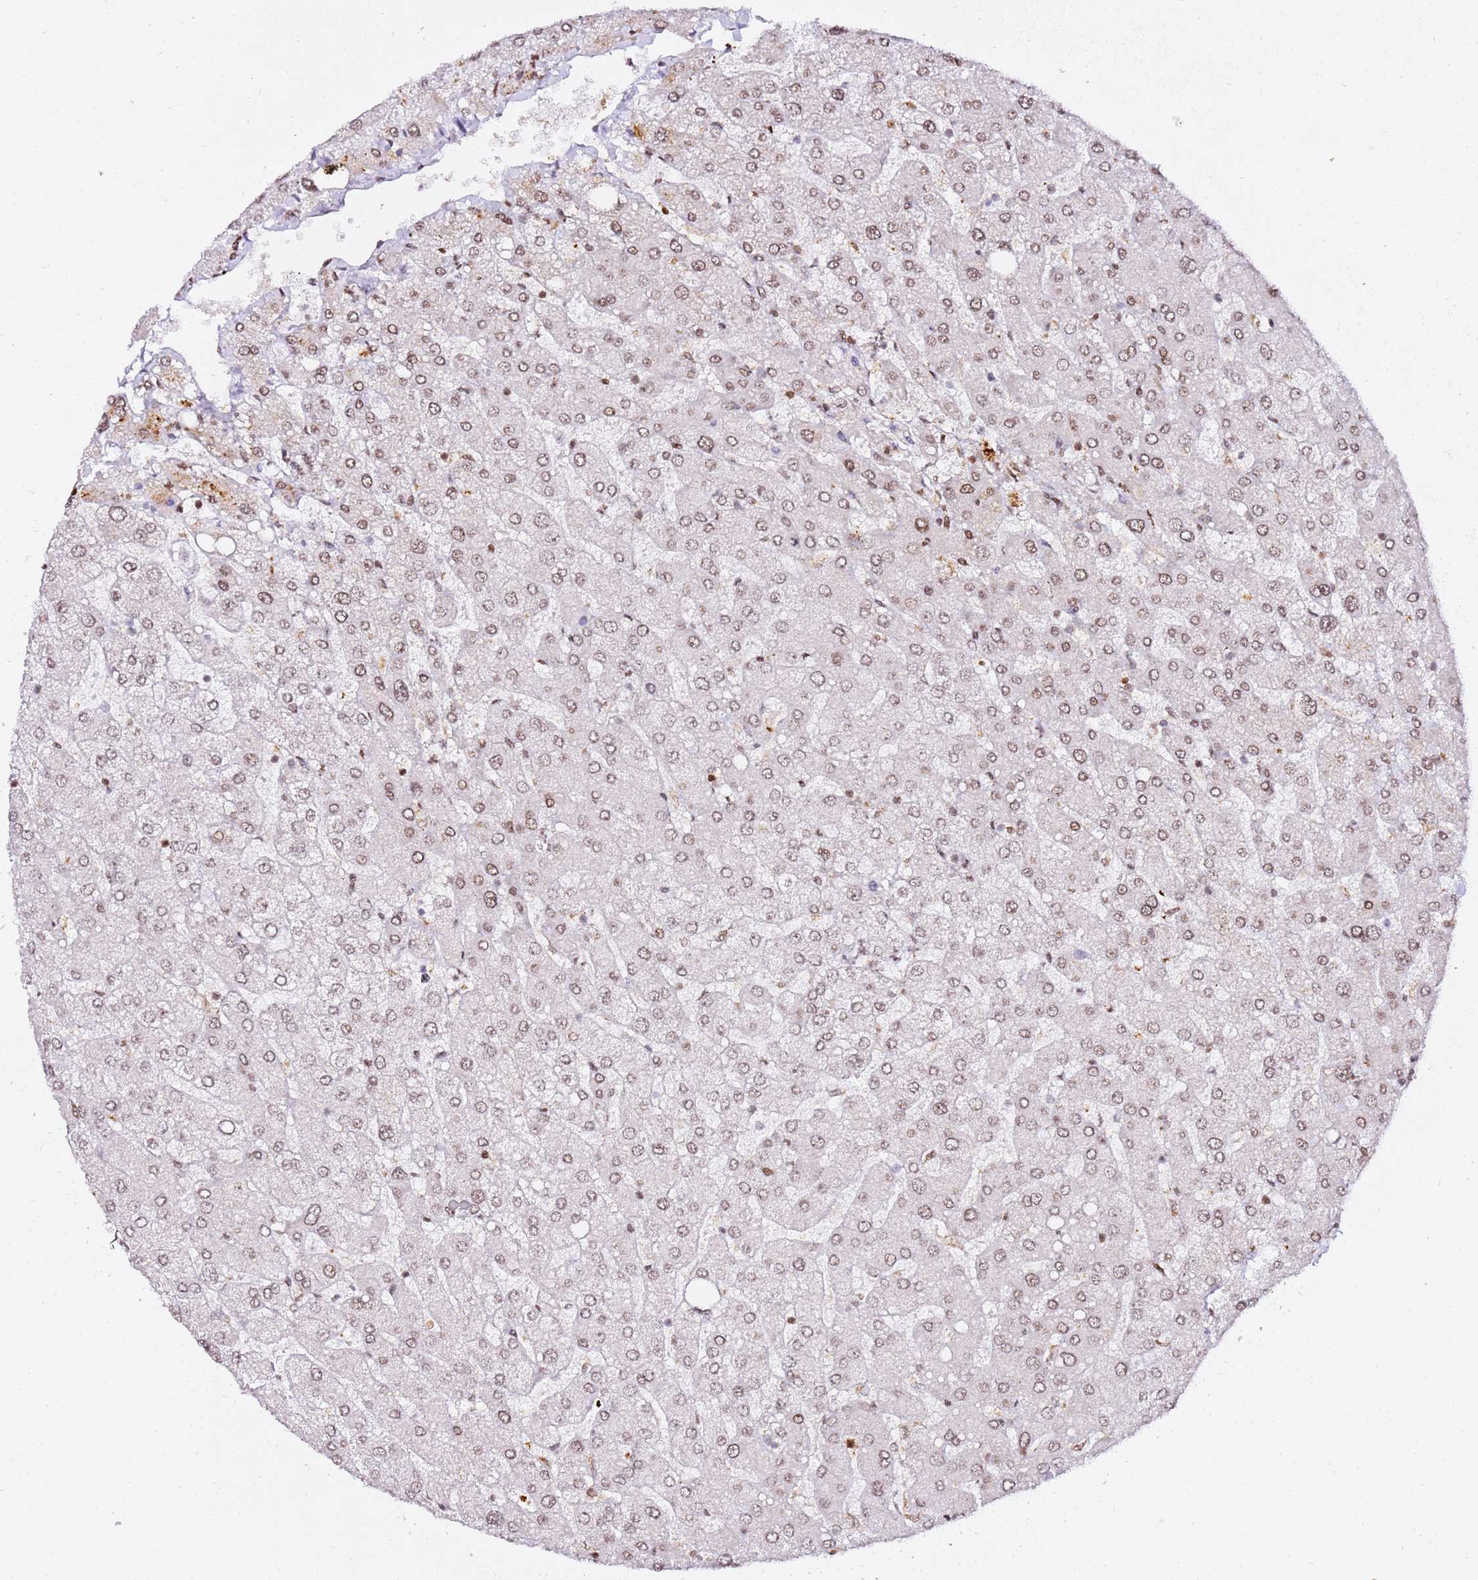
{"staining": {"intensity": "moderate", "quantity": ">75%", "location": "nuclear"}, "tissue": "liver", "cell_type": "Cholangiocytes", "image_type": "normal", "snomed": [{"axis": "morphology", "description": "Normal tissue, NOS"}, {"axis": "topography", "description": "Liver"}], "caption": "A brown stain labels moderate nuclear staining of a protein in cholangiocytes of normal liver. Using DAB (3,3'-diaminobenzidine) (brown) and hematoxylin (blue) stains, captured at high magnification using brightfield microscopy.", "gene": "GBP2", "patient": {"sex": "male", "age": 55}}